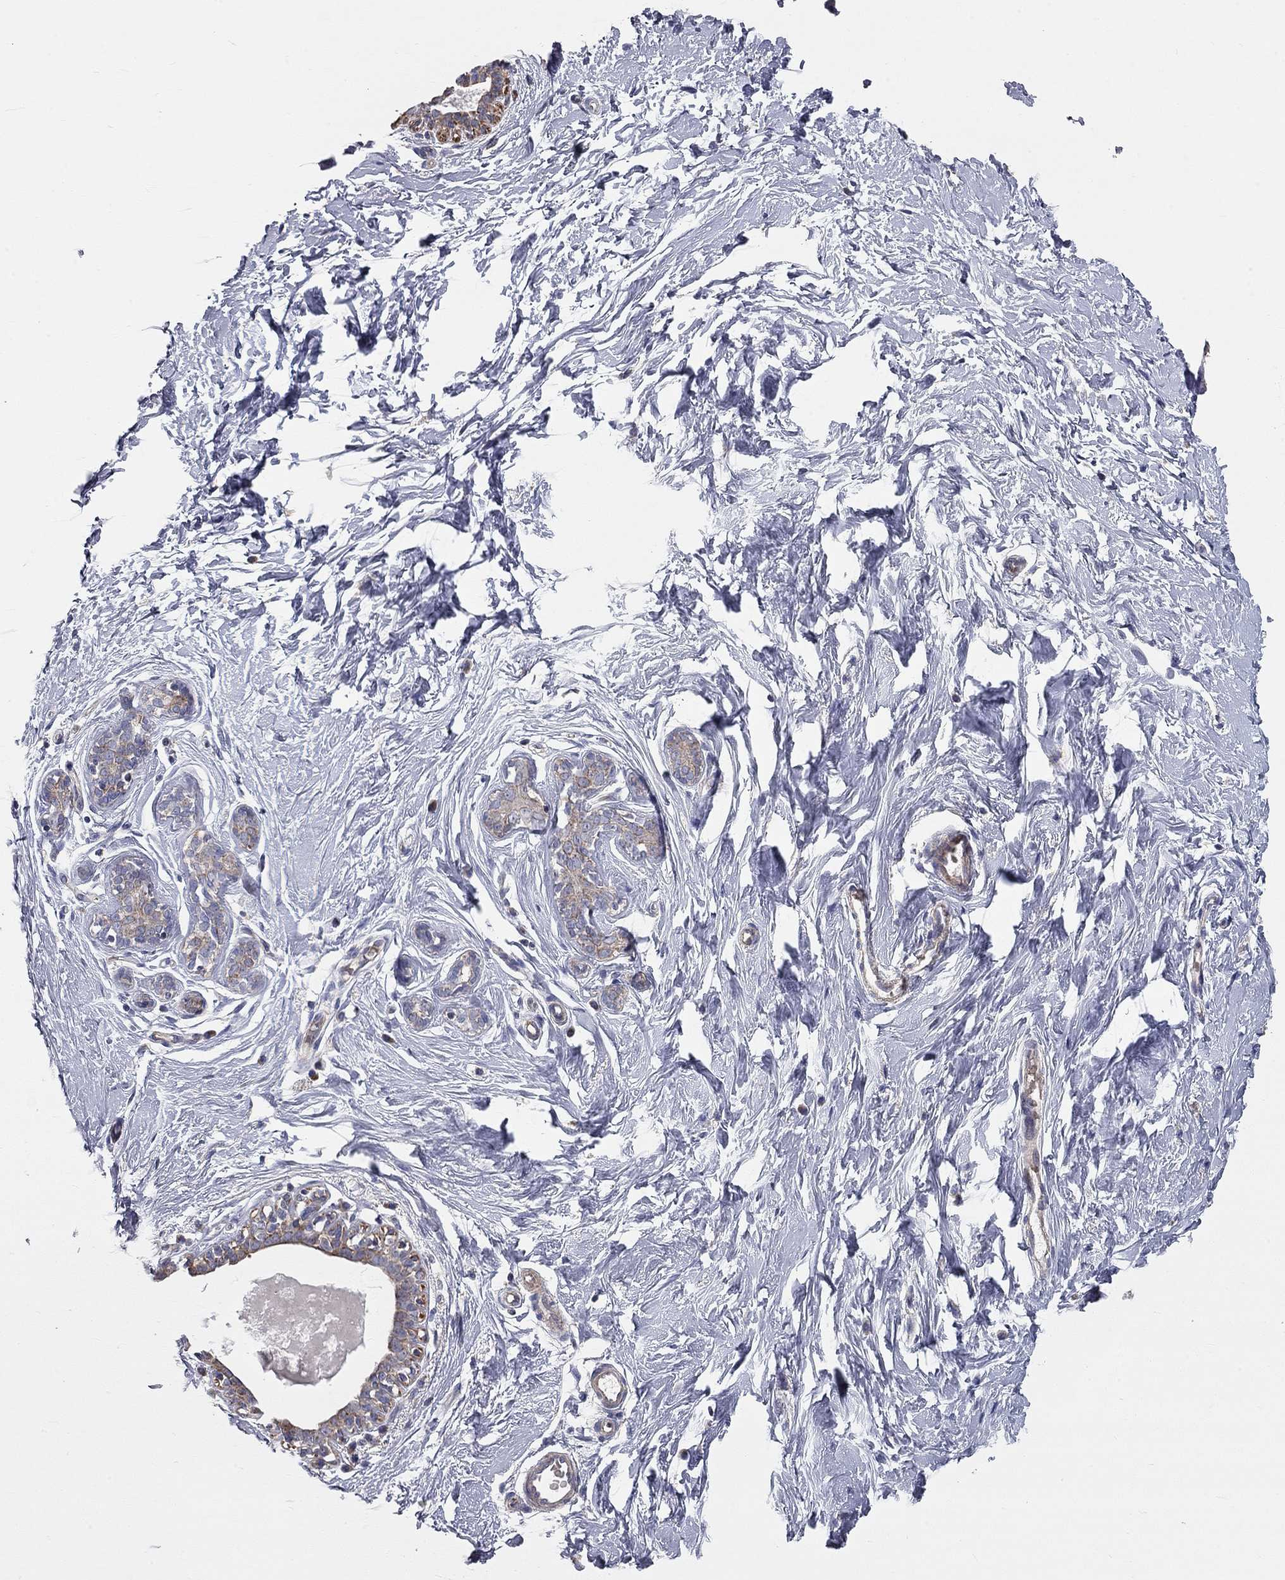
{"staining": {"intensity": "negative", "quantity": "none", "location": "none"}, "tissue": "breast", "cell_type": "Adipocytes", "image_type": "normal", "snomed": [{"axis": "morphology", "description": "Normal tissue, NOS"}, {"axis": "topography", "description": "Breast"}], "caption": "This is a photomicrograph of immunohistochemistry staining of benign breast, which shows no staining in adipocytes.", "gene": "KANSL1L", "patient": {"sex": "female", "age": 37}}